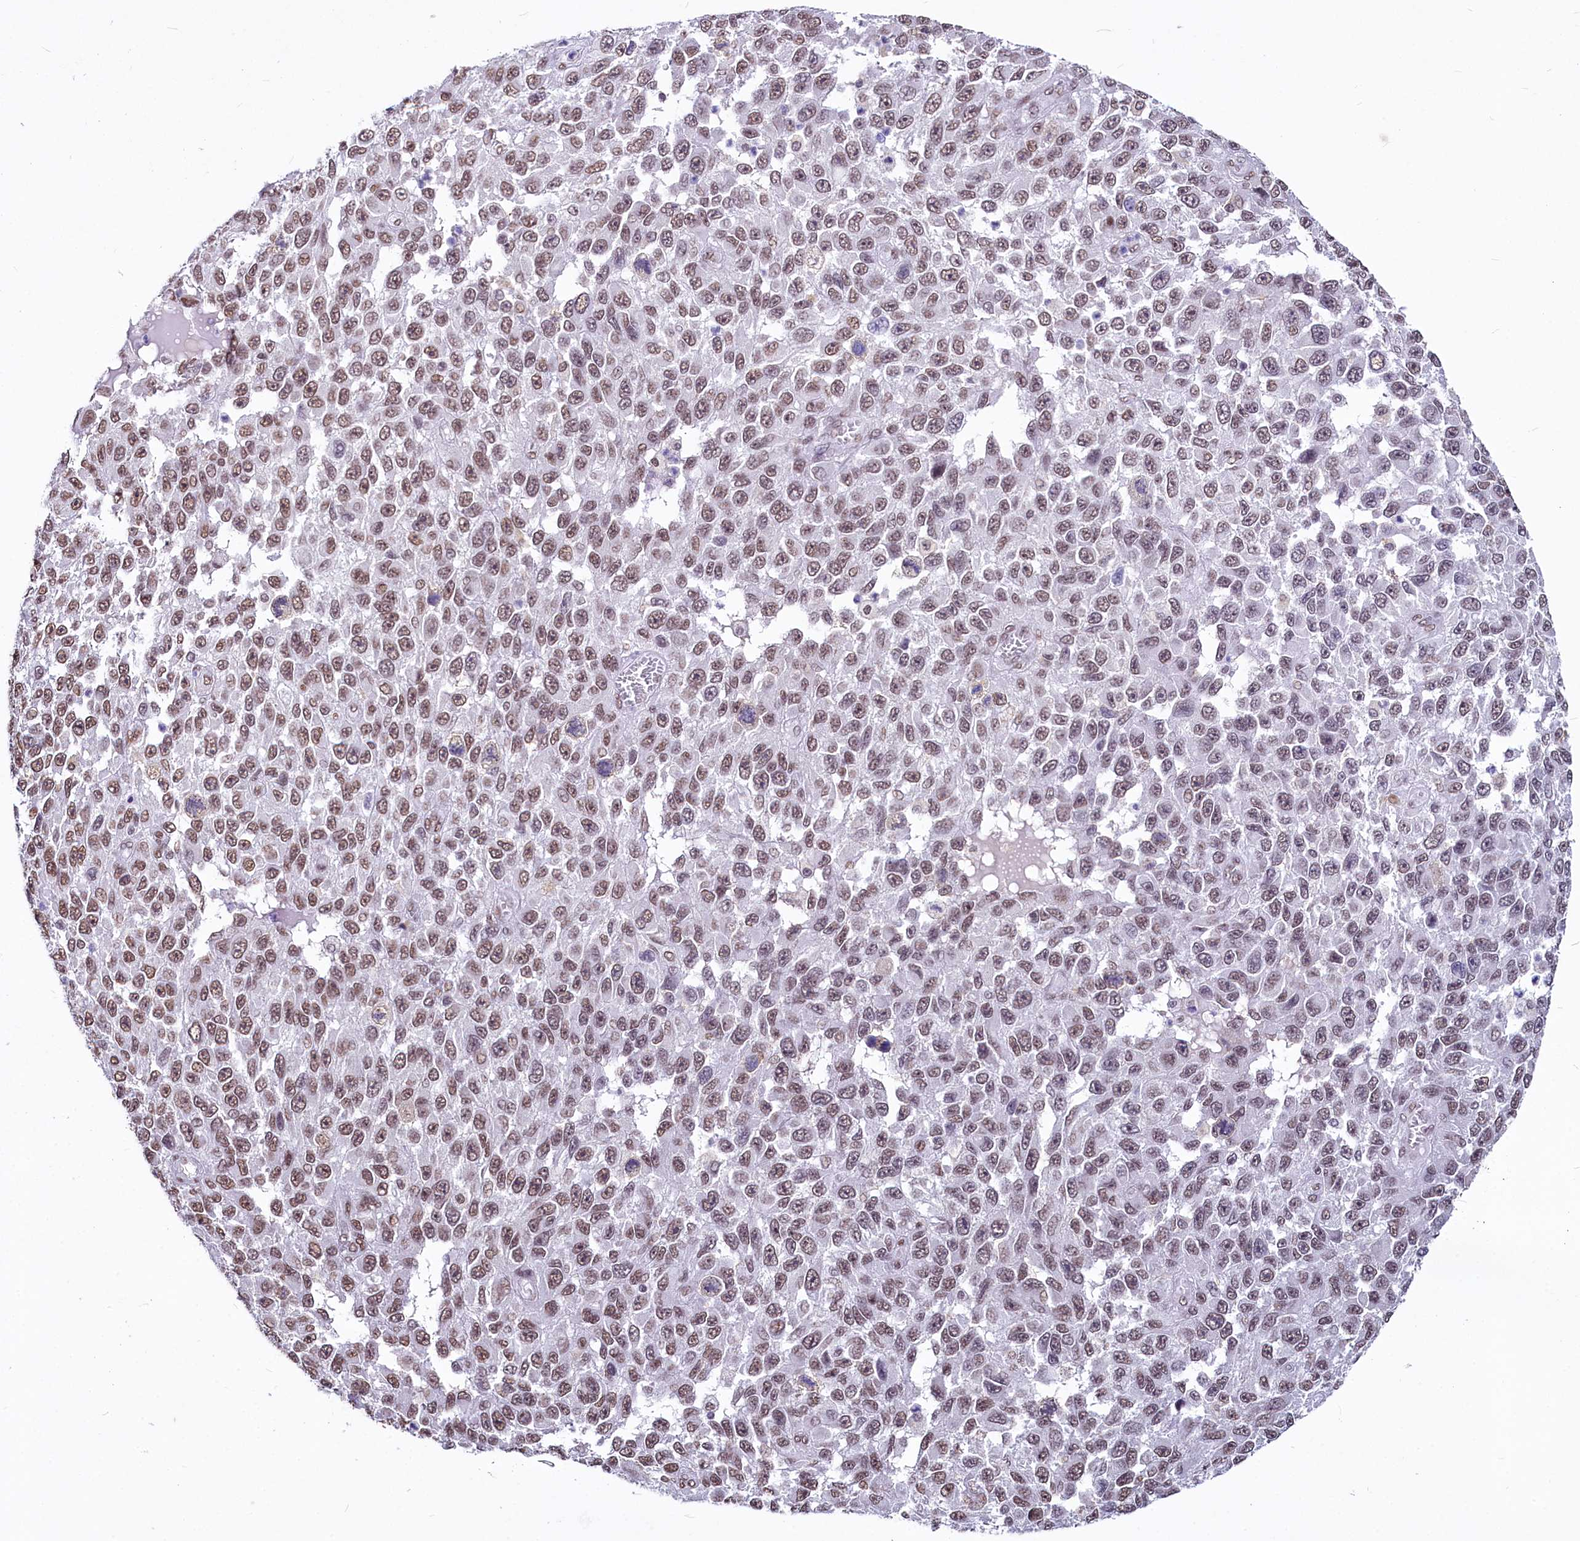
{"staining": {"intensity": "moderate", "quantity": ">75%", "location": "nuclear"}, "tissue": "melanoma", "cell_type": "Tumor cells", "image_type": "cancer", "snomed": [{"axis": "morphology", "description": "Normal tissue, NOS"}, {"axis": "morphology", "description": "Malignant melanoma, NOS"}, {"axis": "topography", "description": "Skin"}], "caption": "Protein expression analysis of malignant melanoma shows moderate nuclear staining in approximately >75% of tumor cells. Using DAB (3,3'-diaminobenzidine) (brown) and hematoxylin (blue) stains, captured at high magnification using brightfield microscopy.", "gene": "PARPBP", "patient": {"sex": "female", "age": 96}}